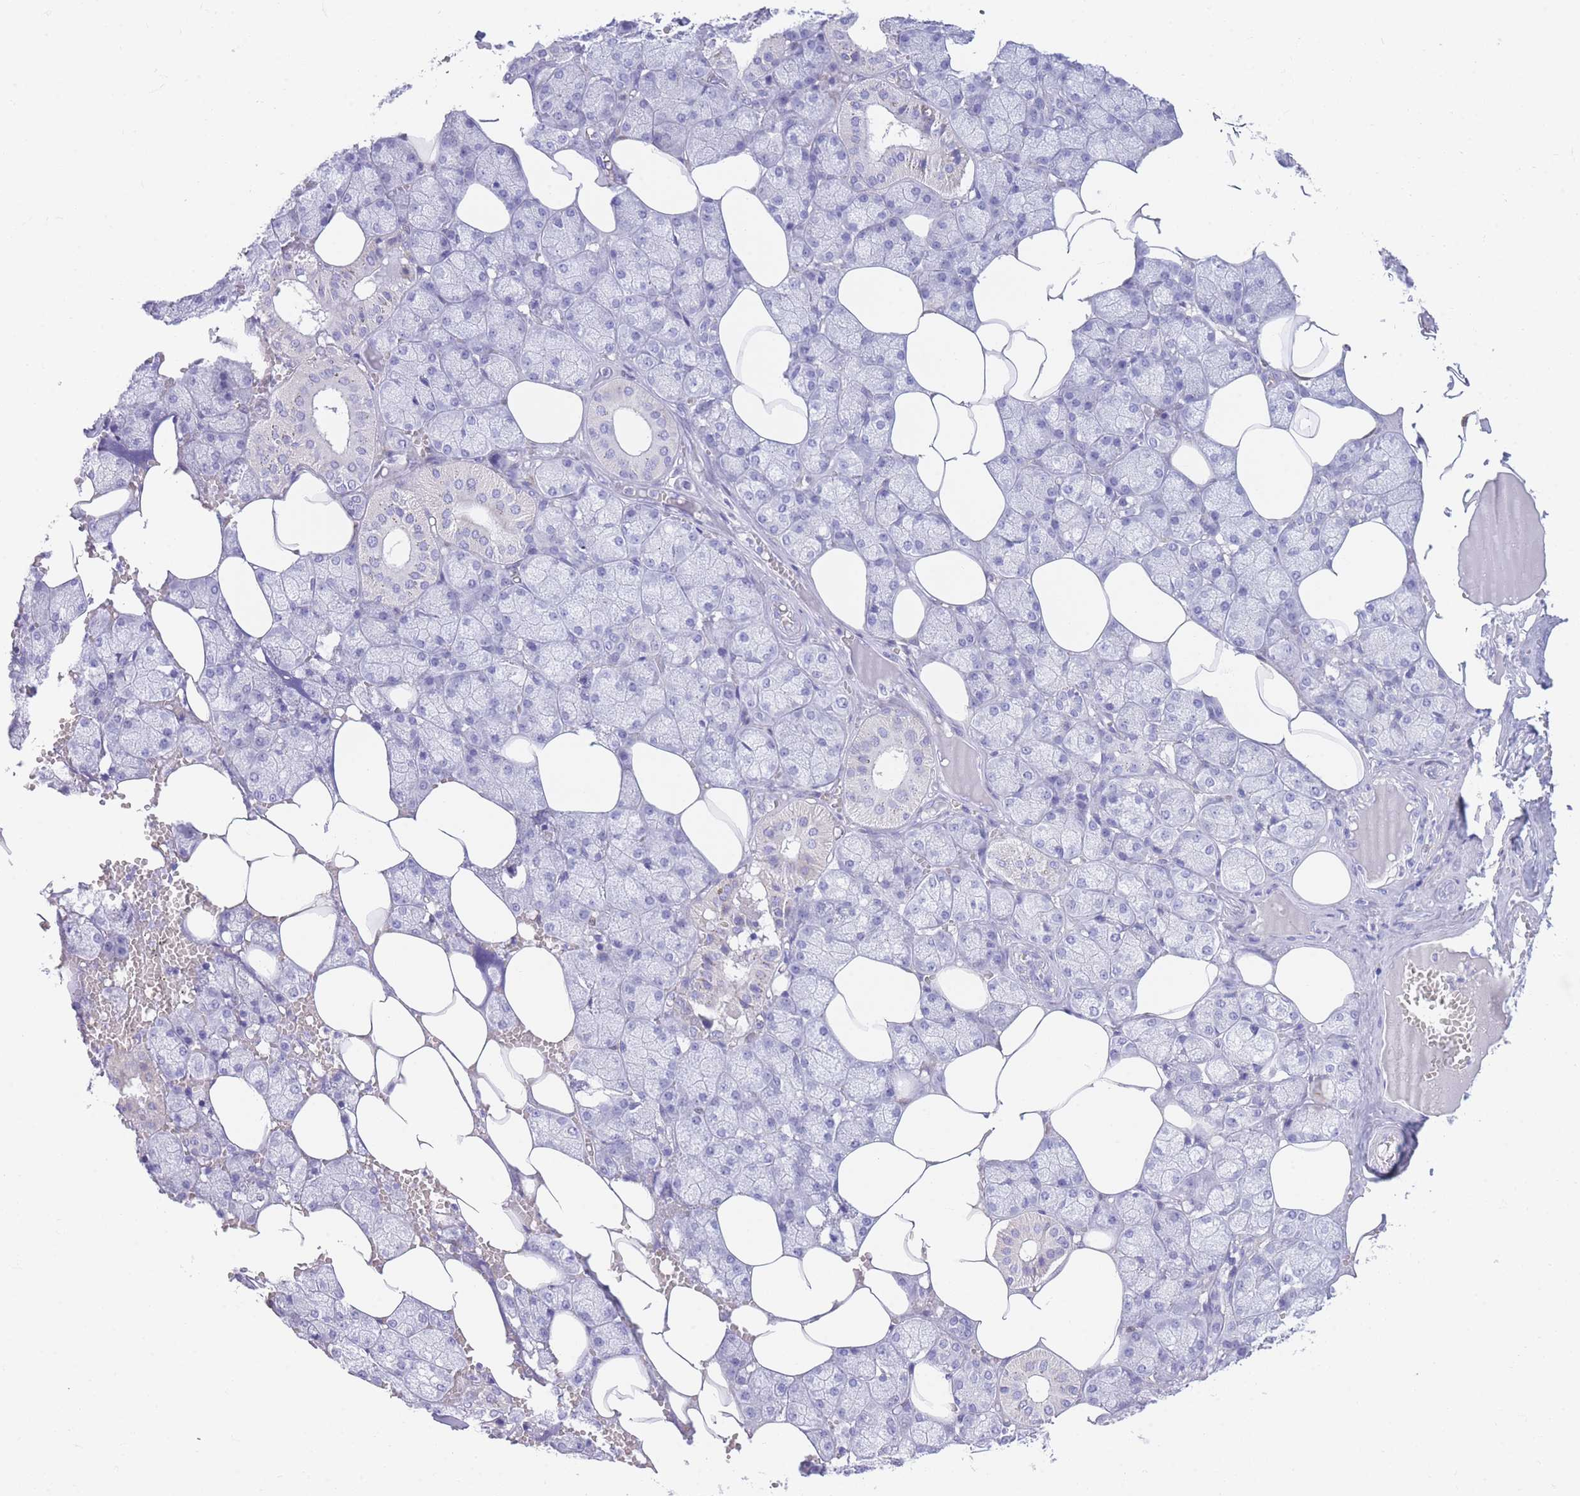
{"staining": {"intensity": "negative", "quantity": "none", "location": "none"}, "tissue": "salivary gland", "cell_type": "Glandular cells", "image_type": "normal", "snomed": [{"axis": "morphology", "description": "Normal tissue, NOS"}, {"axis": "topography", "description": "Salivary gland"}], "caption": "High power microscopy micrograph of an immunohistochemistry (IHC) photomicrograph of normal salivary gland, revealing no significant positivity in glandular cells. (IHC, brightfield microscopy, high magnification).", "gene": "PCDHB3", "patient": {"sex": "male", "age": 62}}